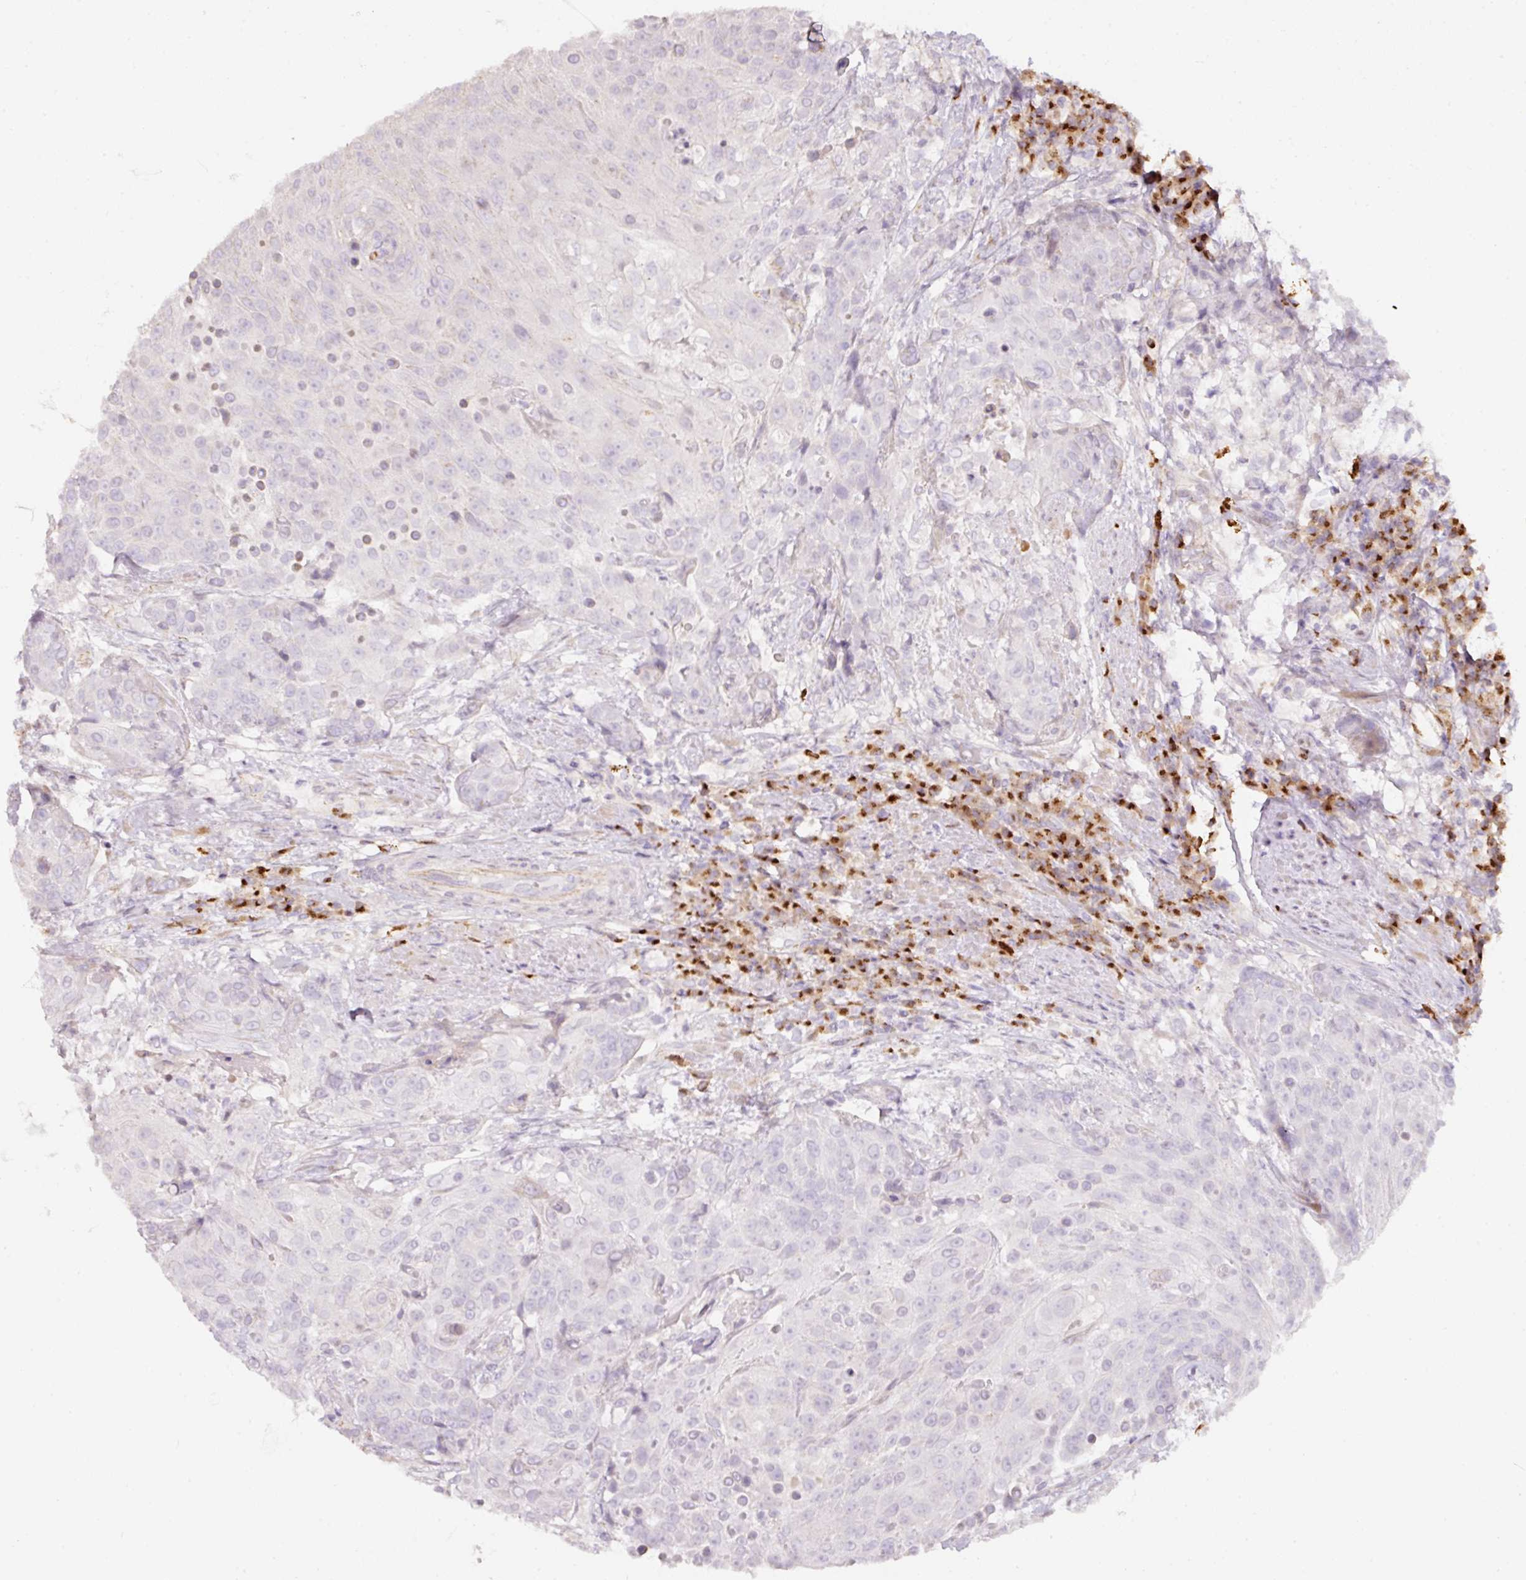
{"staining": {"intensity": "negative", "quantity": "none", "location": "none"}, "tissue": "urothelial cancer", "cell_type": "Tumor cells", "image_type": "cancer", "snomed": [{"axis": "morphology", "description": "Urothelial carcinoma, High grade"}, {"axis": "topography", "description": "Urinary bladder"}], "caption": "Immunohistochemistry (IHC) of human urothelial cancer demonstrates no positivity in tumor cells.", "gene": "NBPF11", "patient": {"sex": "female", "age": 63}}